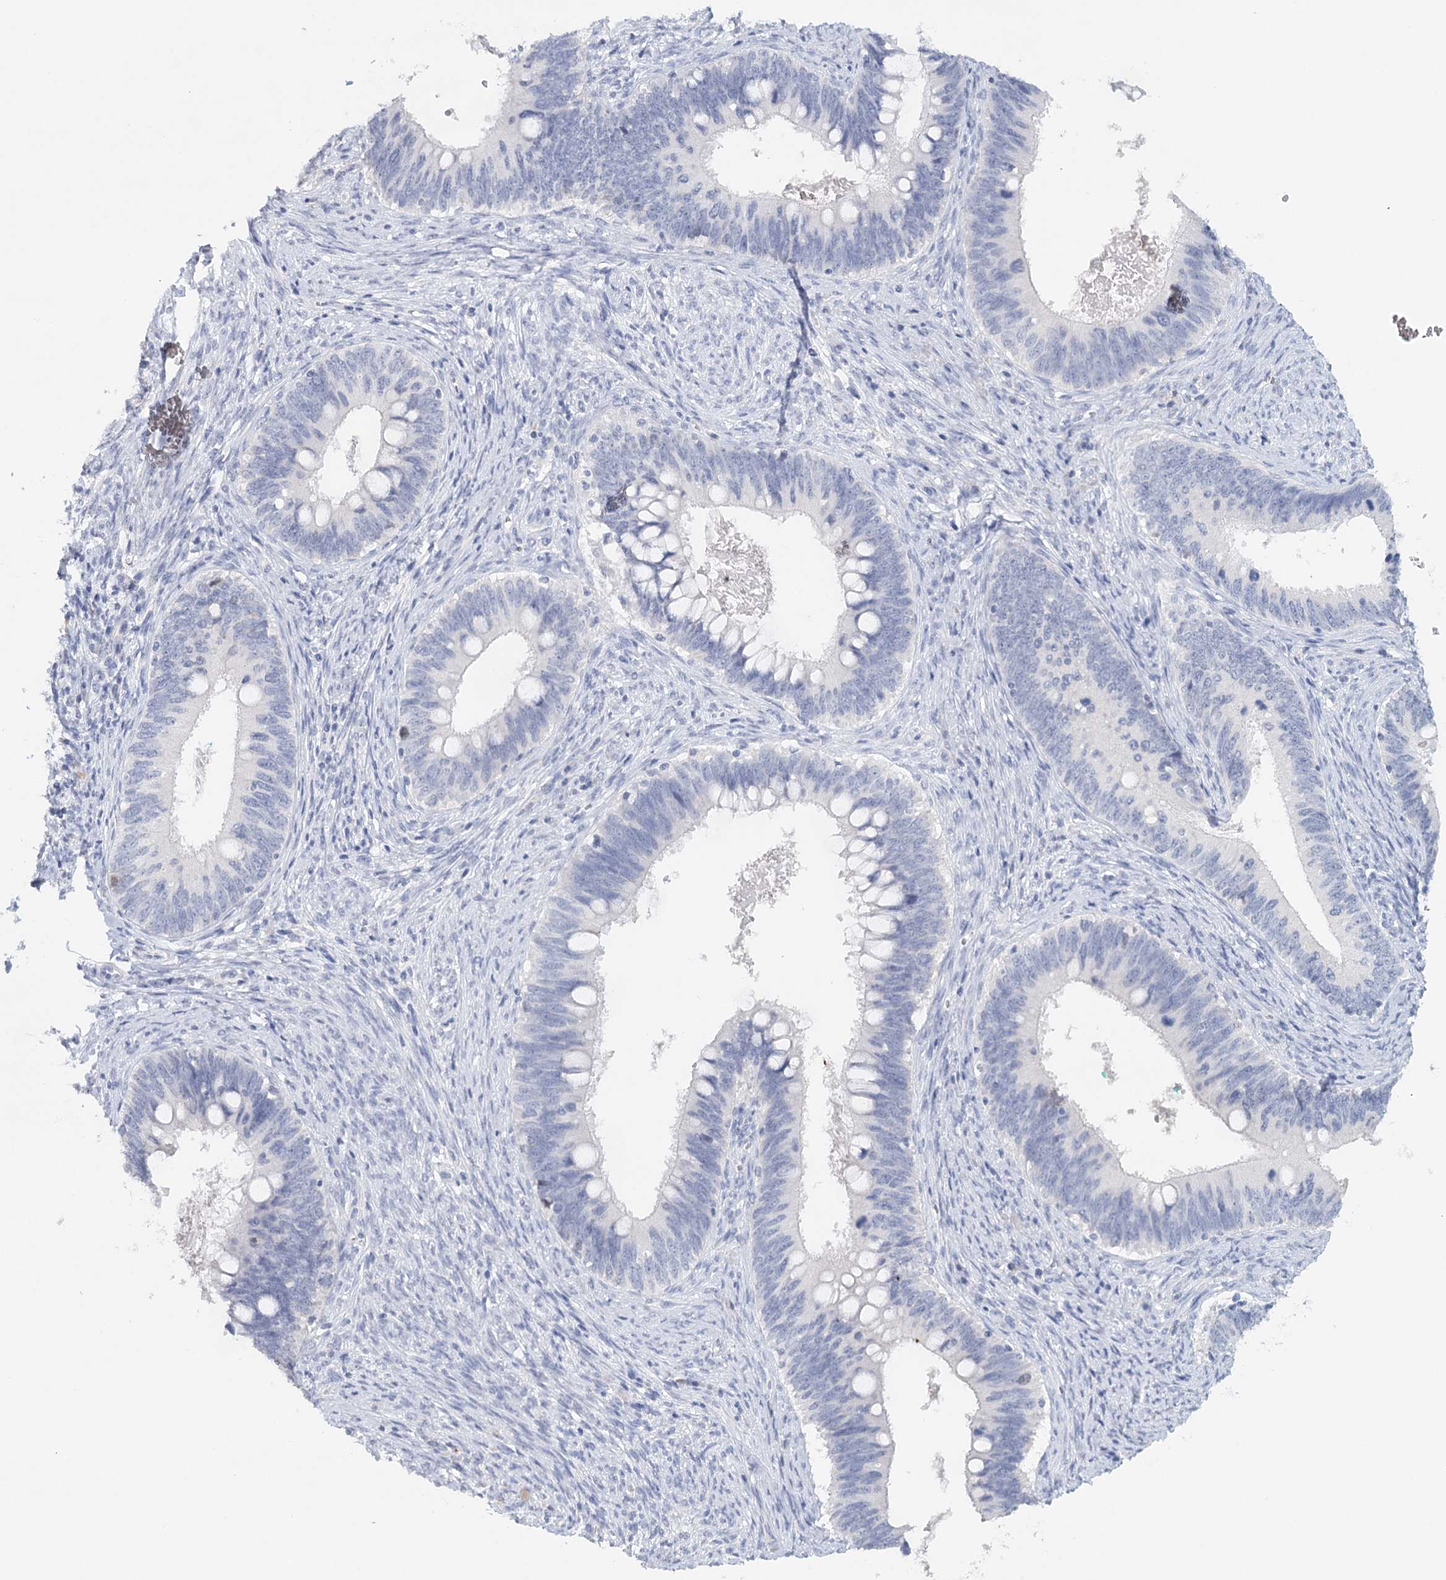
{"staining": {"intensity": "negative", "quantity": "none", "location": "none"}, "tissue": "cervical cancer", "cell_type": "Tumor cells", "image_type": "cancer", "snomed": [{"axis": "morphology", "description": "Adenocarcinoma, NOS"}, {"axis": "topography", "description": "Cervix"}], "caption": "There is no significant staining in tumor cells of adenocarcinoma (cervical).", "gene": "HSPA4L", "patient": {"sex": "female", "age": 42}}